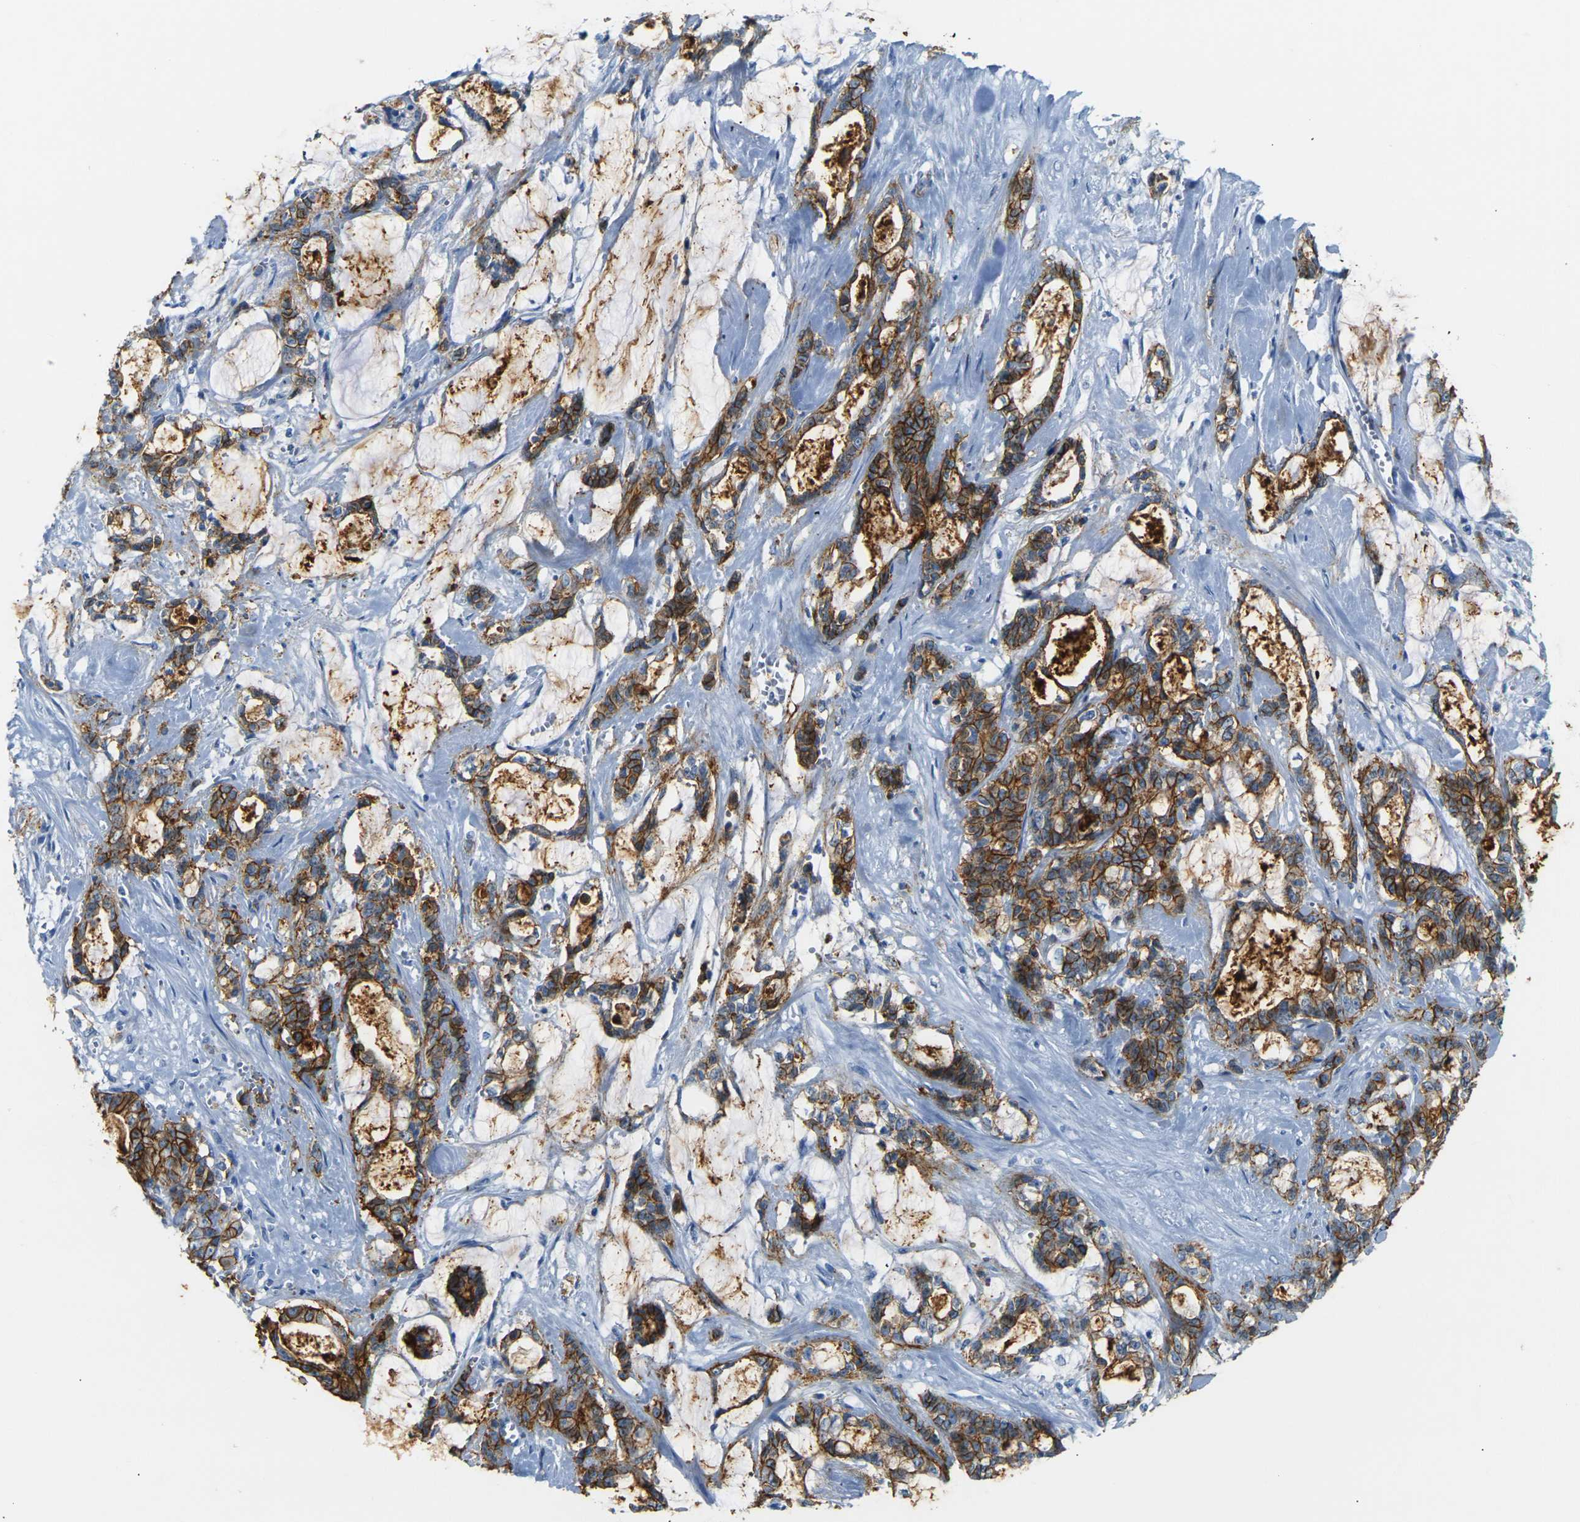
{"staining": {"intensity": "strong", "quantity": ">75%", "location": "cytoplasmic/membranous"}, "tissue": "pancreatic cancer", "cell_type": "Tumor cells", "image_type": "cancer", "snomed": [{"axis": "morphology", "description": "Adenocarcinoma, NOS"}, {"axis": "topography", "description": "Pancreas"}], "caption": "Tumor cells demonstrate high levels of strong cytoplasmic/membranous positivity in approximately >75% of cells in pancreatic cancer. (brown staining indicates protein expression, while blue staining denotes nuclei).", "gene": "CLDN7", "patient": {"sex": "female", "age": 73}}